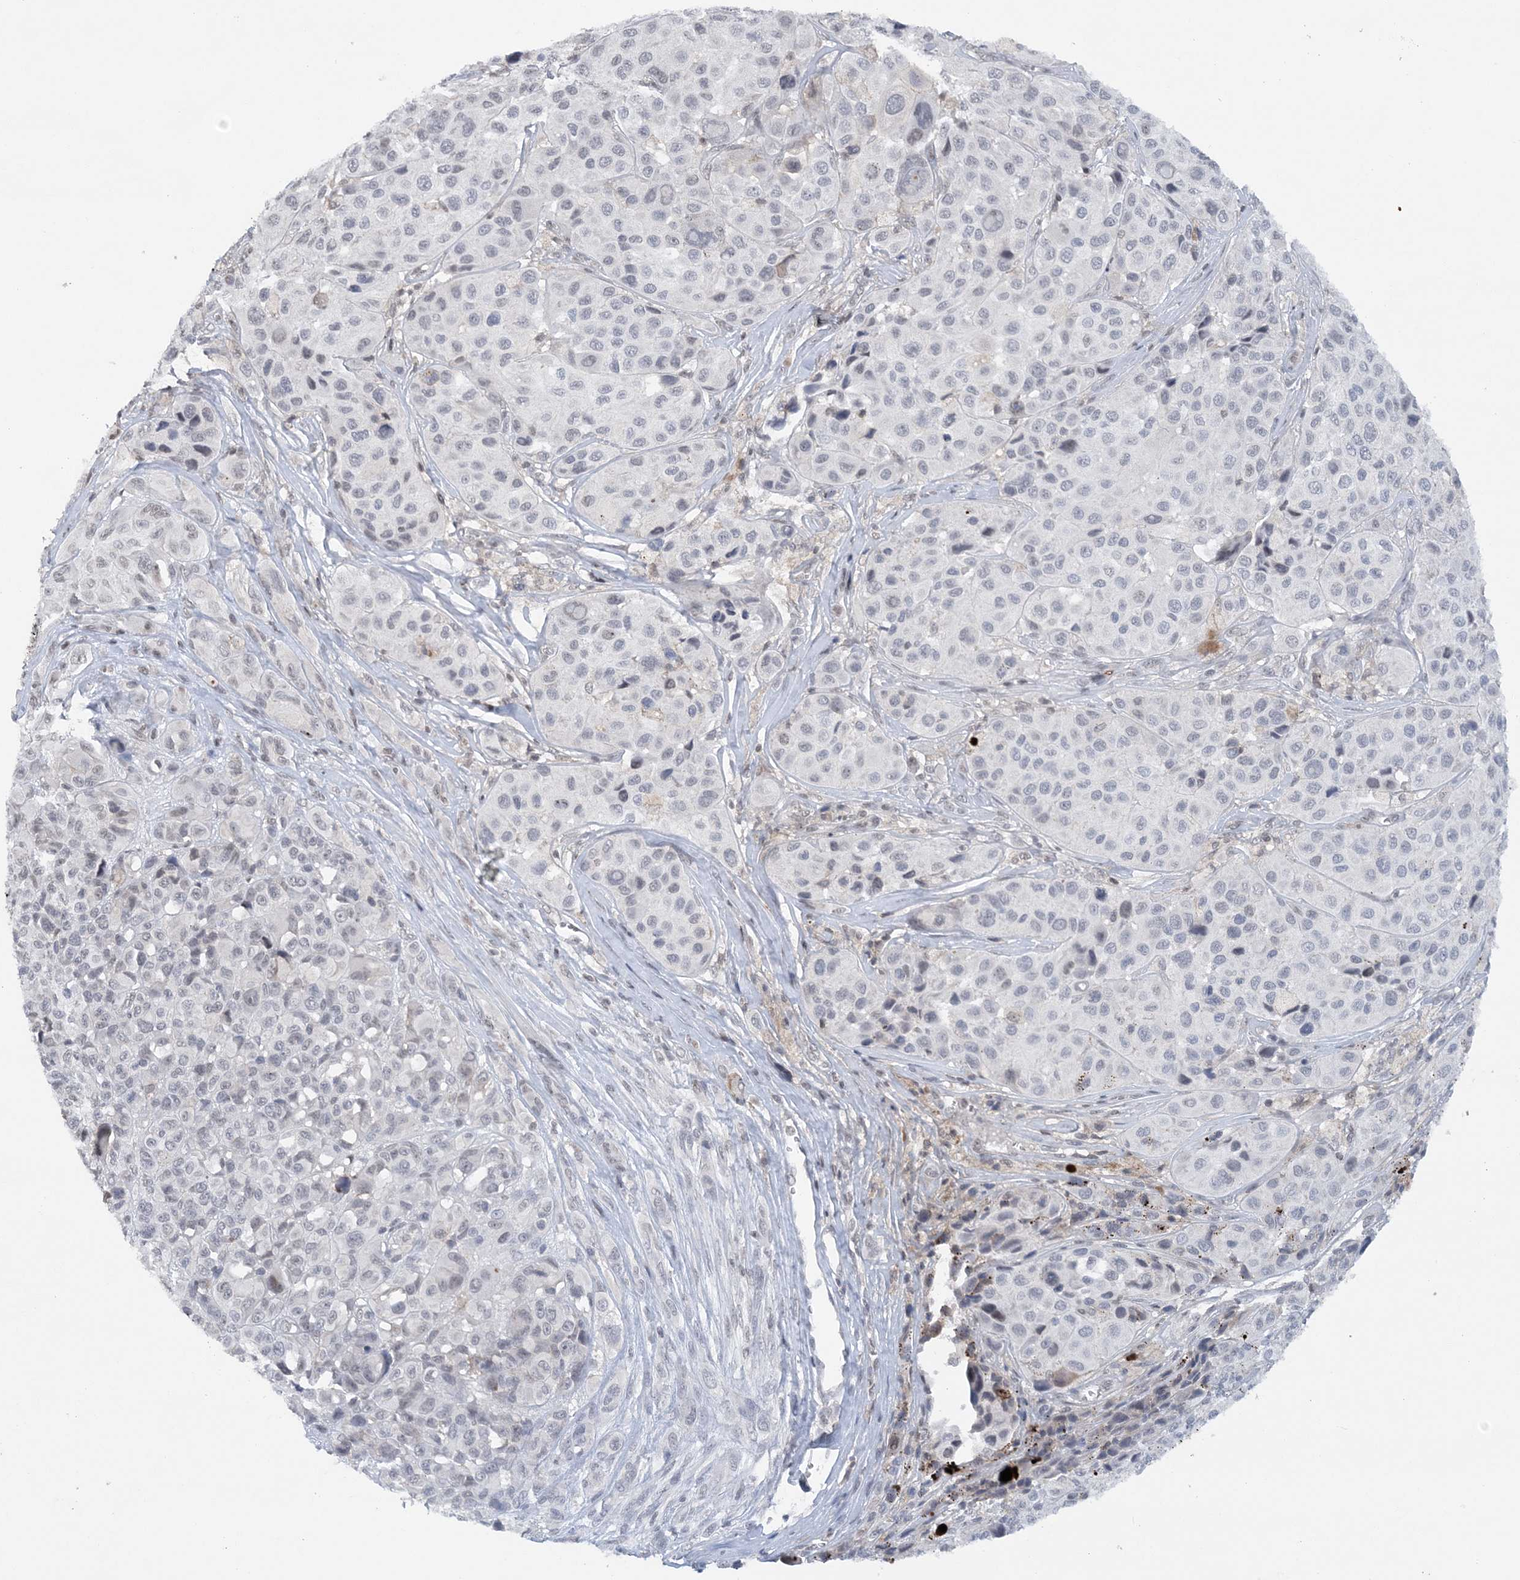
{"staining": {"intensity": "negative", "quantity": "none", "location": "none"}, "tissue": "melanoma", "cell_type": "Tumor cells", "image_type": "cancer", "snomed": [{"axis": "morphology", "description": "Malignant melanoma, NOS"}, {"axis": "topography", "description": "Skin of trunk"}], "caption": "Micrograph shows no protein staining in tumor cells of malignant melanoma tissue. Nuclei are stained in blue.", "gene": "CCDC152", "patient": {"sex": "male", "age": 71}}